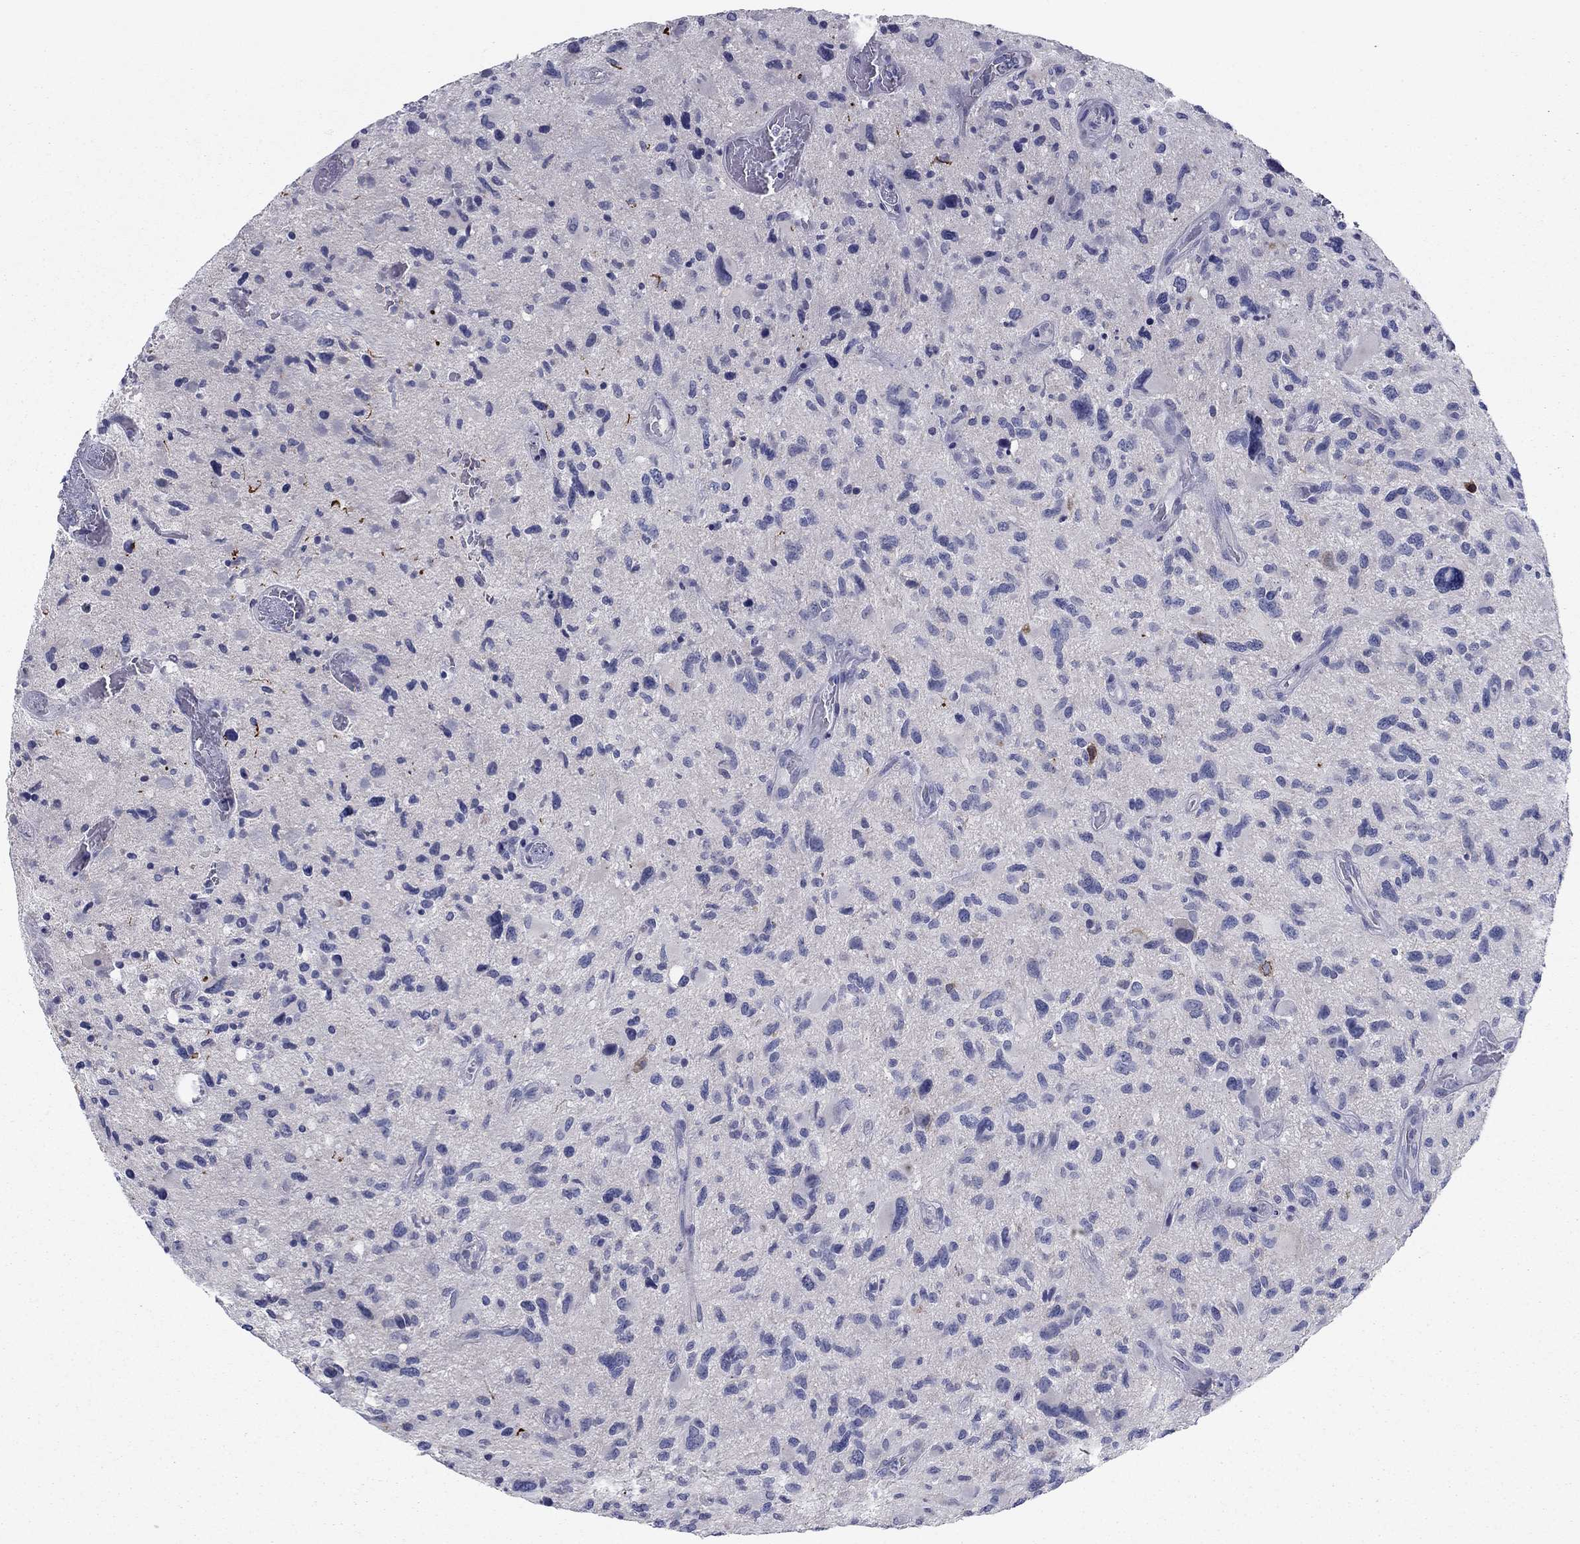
{"staining": {"intensity": "negative", "quantity": "none", "location": "none"}, "tissue": "glioma", "cell_type": "Tumor cells", "image_type": "cancer", "snomed": [{"axis": "morphology", "description": "Glioma, malignant, NOS"}, {"axis": "morphology", "description": "Glioma, malignant, High grade"}, {"axis": "topography", "description": "Brain"}], "caption": "Glioma was stained to show a protein in brown. There is no significant staining in tumor cells.", "gene": "CNTNAP4", "patient": {"sex": "female", "age": 71}}